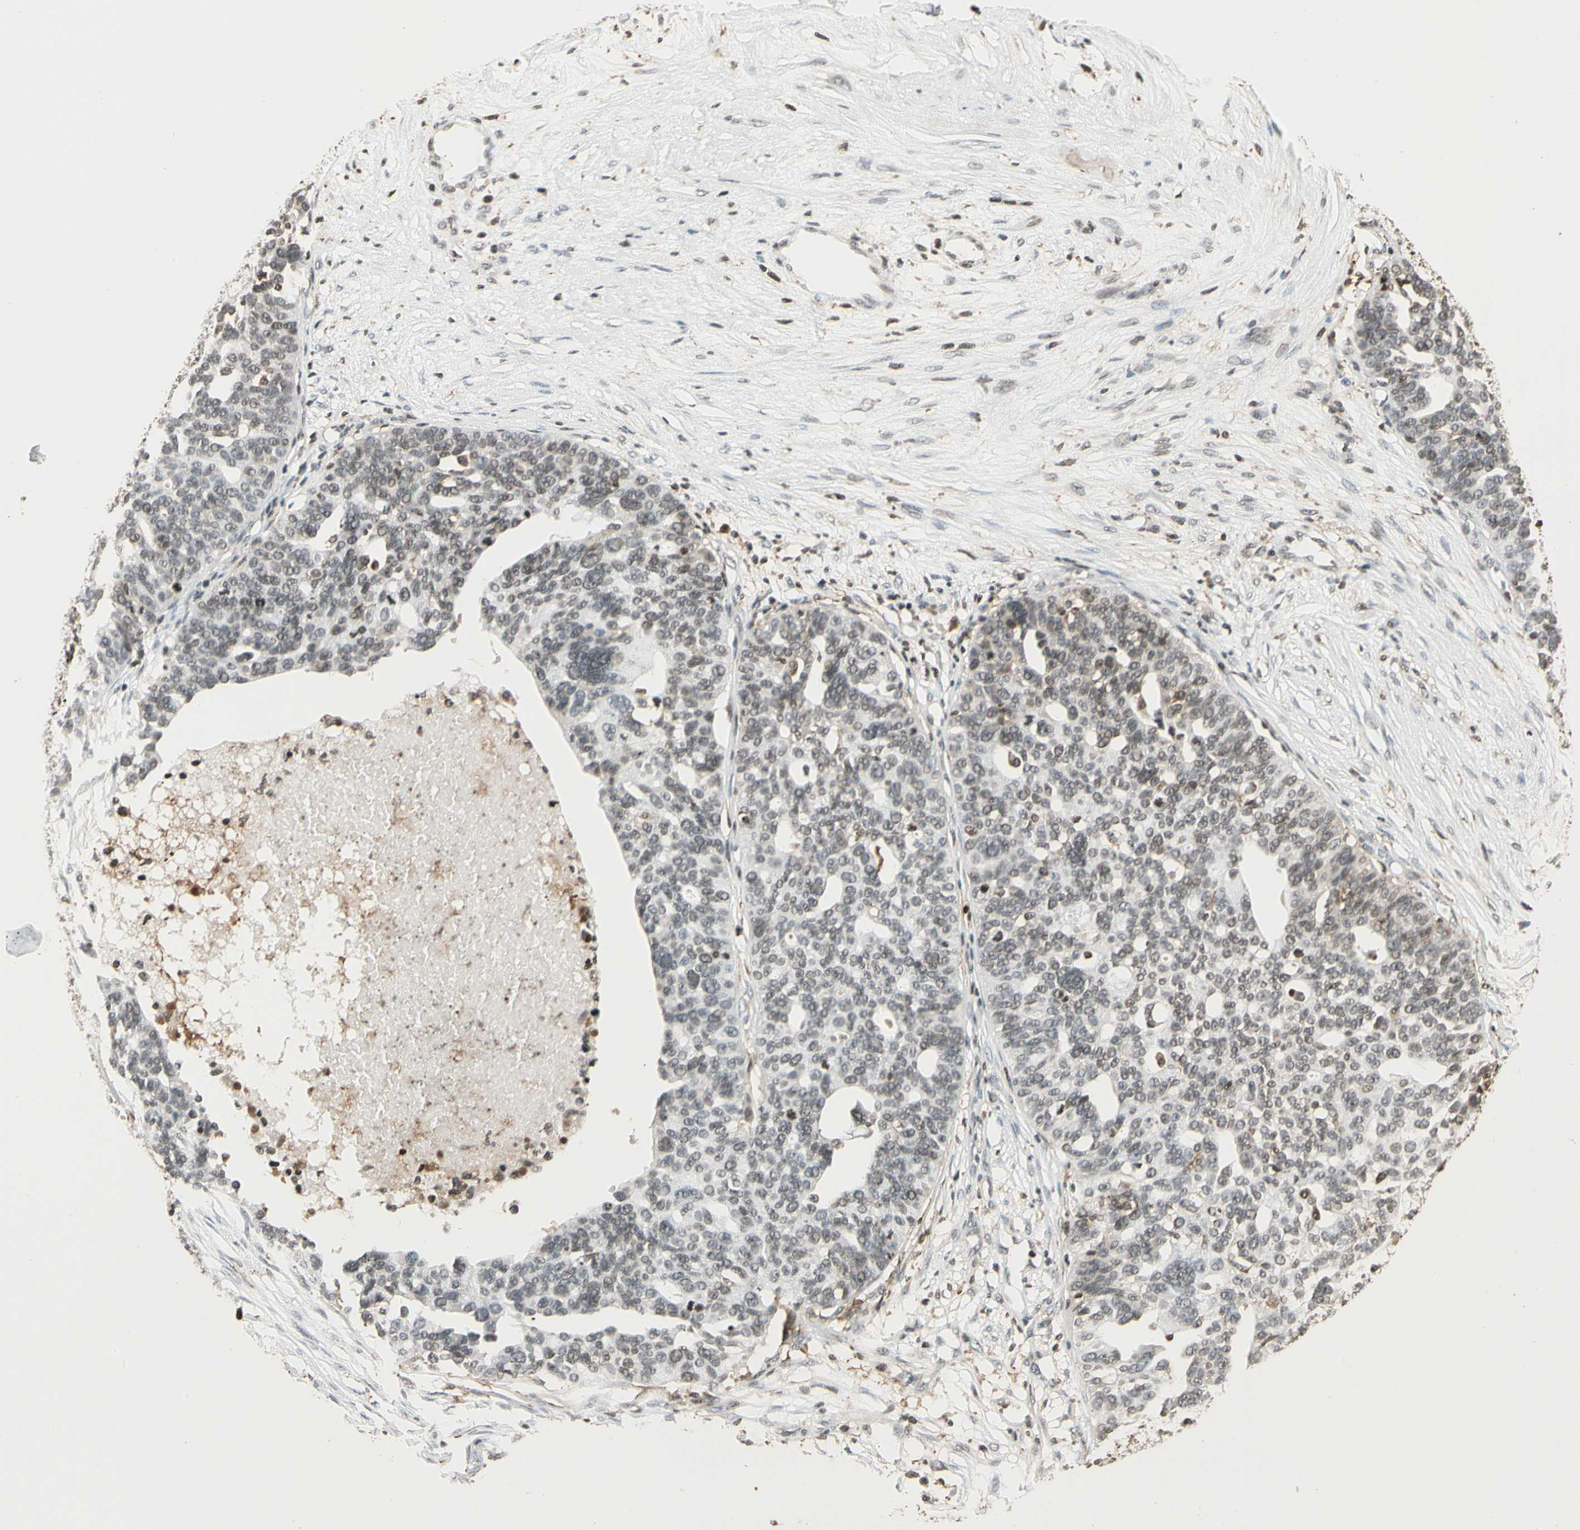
{"staining": {"intensity": "weak", "quantity": "<25%", "location": "nuclear"}, "tissue": "ovarian cancer", "cell_type": "Tumor cells", "image_type": "cancer", "snomed": [{"axis": "morphology", "description": "Cystadenocarcinoma, serous, NOS"}, {"axis": "topography", "description": "Ovary"}], "caption": "Tumor cells show no significant positivity in ovarian cancer.", "gene": "FER", "patient": {"sex": "female", "age": 59}}